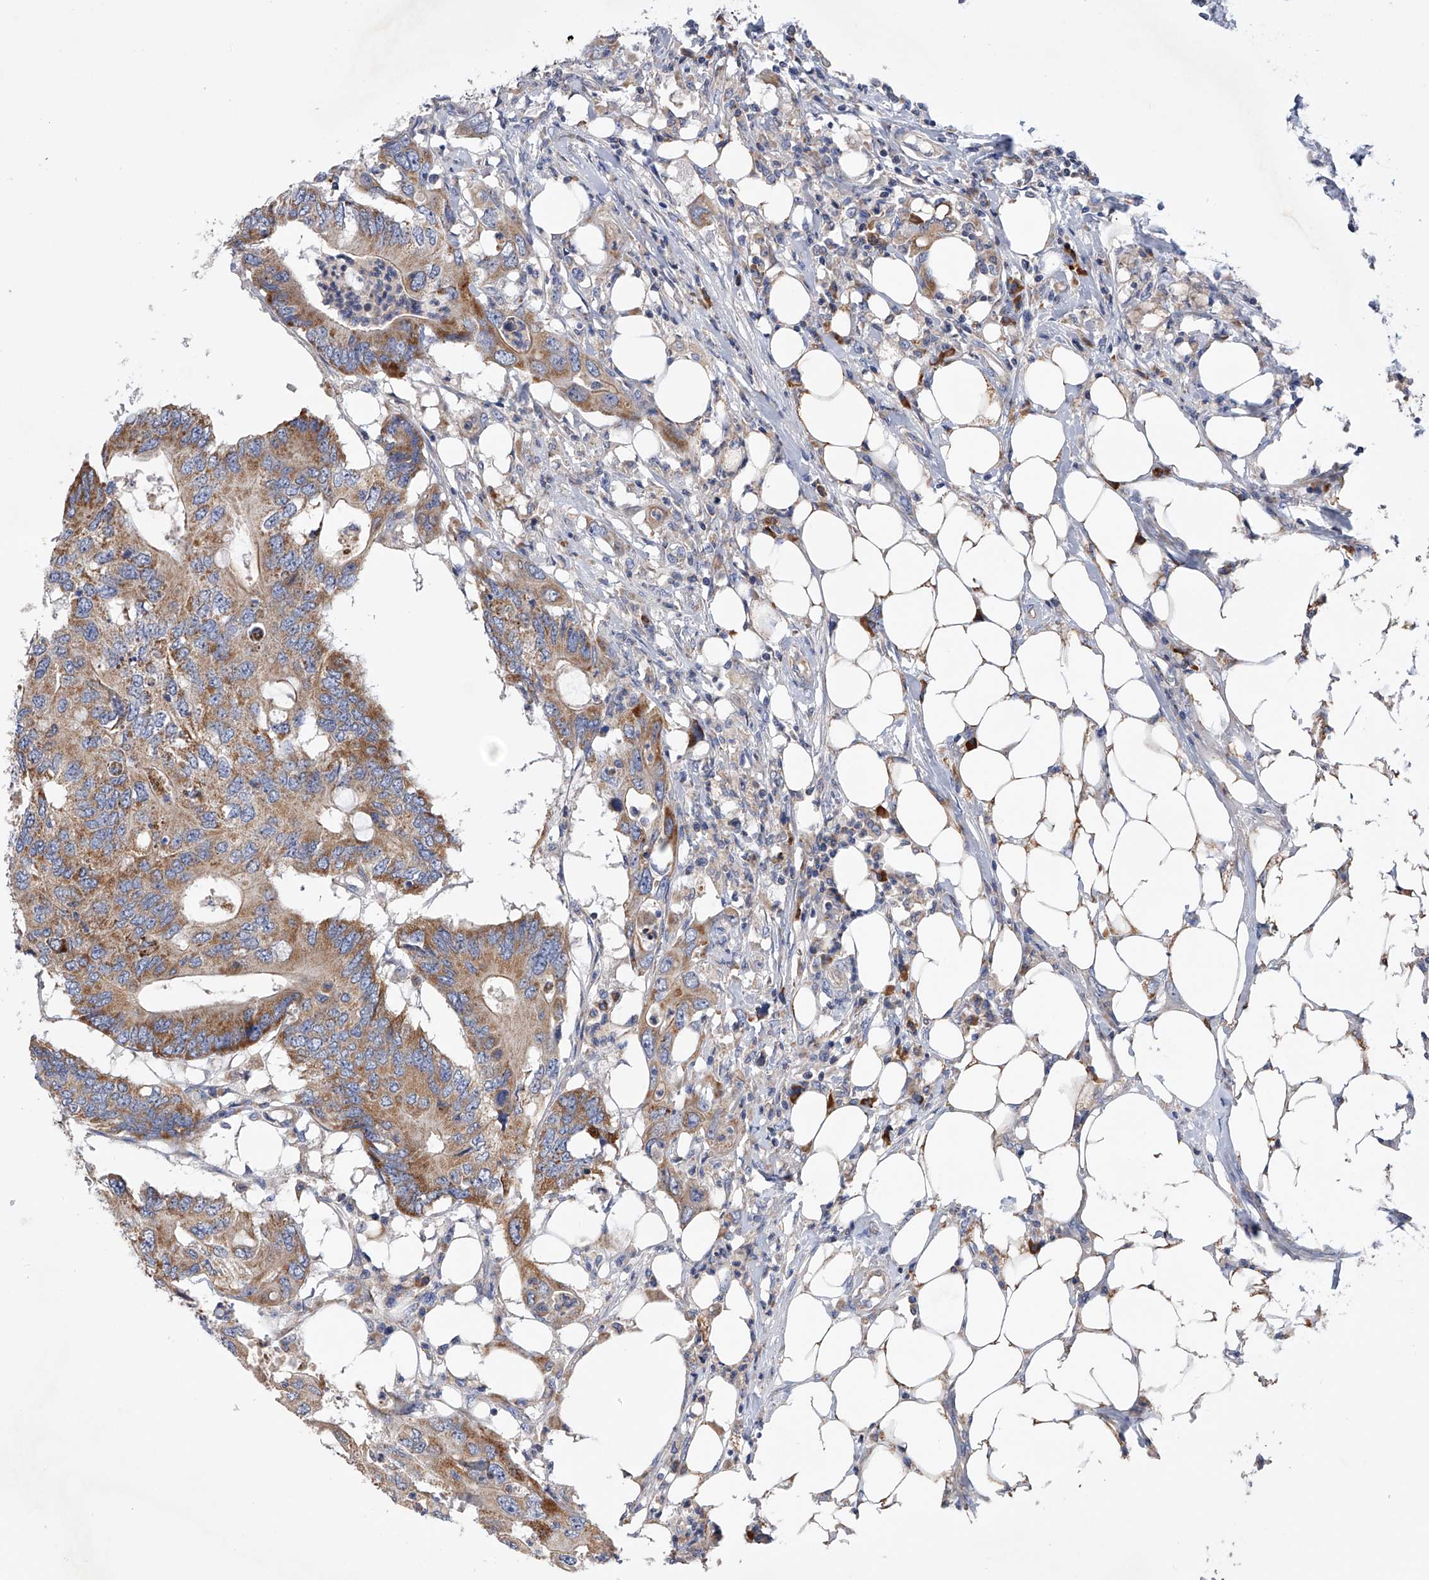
{"staining": {"intensity": "moderate", "quantity": ">75%", "location": "cytoplasmic/membranous"}, "tissue": "colorectal cancer", "cell_type": "Tumor cells", "image_type": "cancer", "snomed": [{"axis": "morphology", "description": "Adenocarcinoma, NOS"}, {"axis": "topography", "description": "Colon"}], "caption": "Brown immunohistochemical staining in human colorectal adenocarcinoma exhibits moderate cytoplasmic/membranous staining in approximately >75% of tumor cells.", "gene": "MLYCD", "patient": {"sex": "male", "age": 71}}